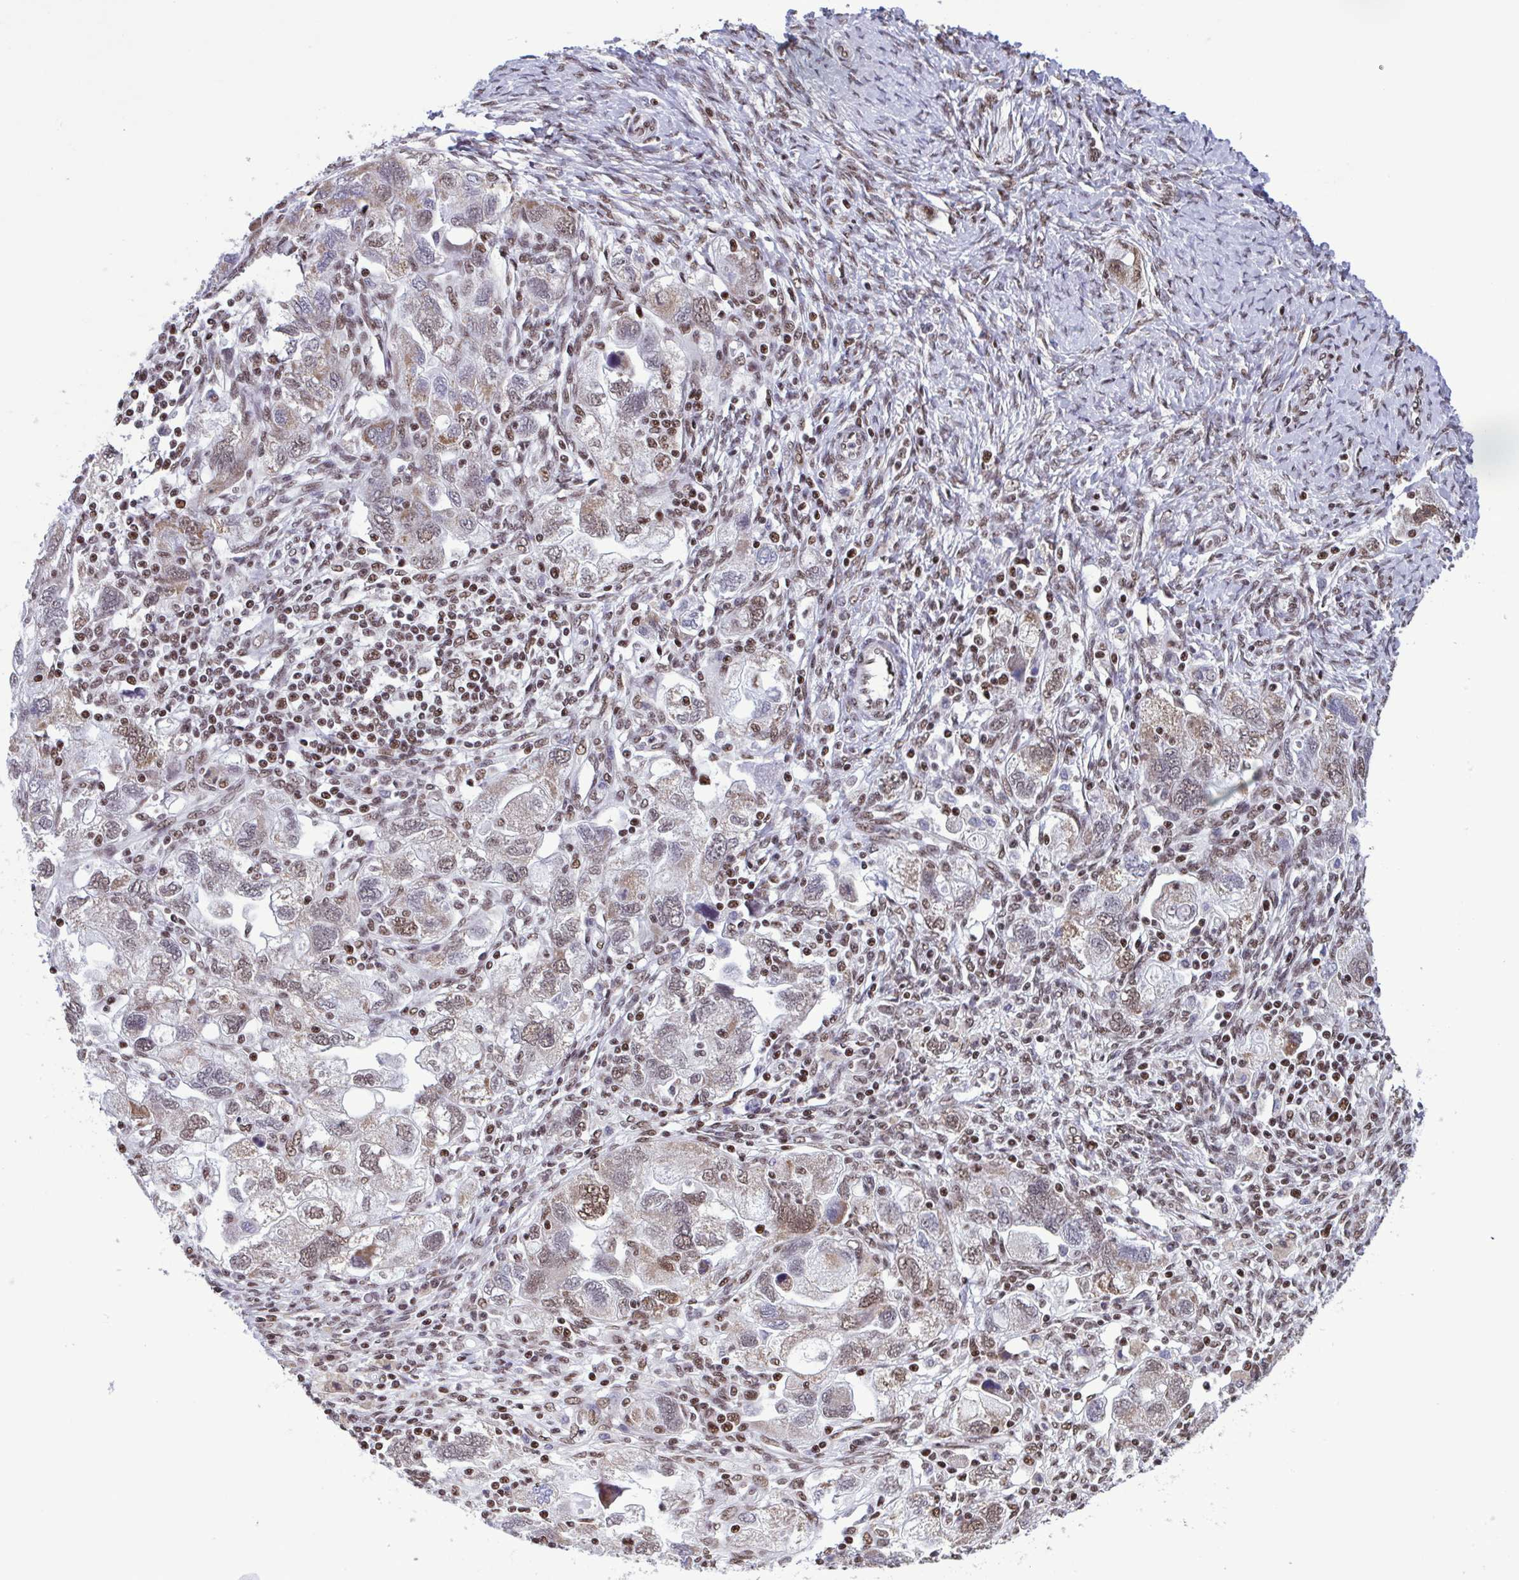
{"staining": {"intensity": "moderate", "quantity": "<25%", "location": "nuclear"}, "tissue": "ovarian cancer", "cell_type": "Tumor cells", "image_type": "cancer", "snomed": [{"axis": "morphology", "description": "Carcinoma, NOS"}, {"axis": "morphology", "description": "Cystadenocarcinoma, serous, NOS"}, {"axis": "topography", "description": "Ovary"}], "caption": "A histopathology image of human ovarian serous cystadenocarcinoma stained for a protein displays moderate nuclear brown staining in tumor cells. The staining was performed using DAB (3,3'-diaminobenzidine), with brown indicating positive protein expression. Nuclei are stained blue with hematoxylin.", "gene": "TIMM21", "patient": {"sex": "female", "age": 69}}